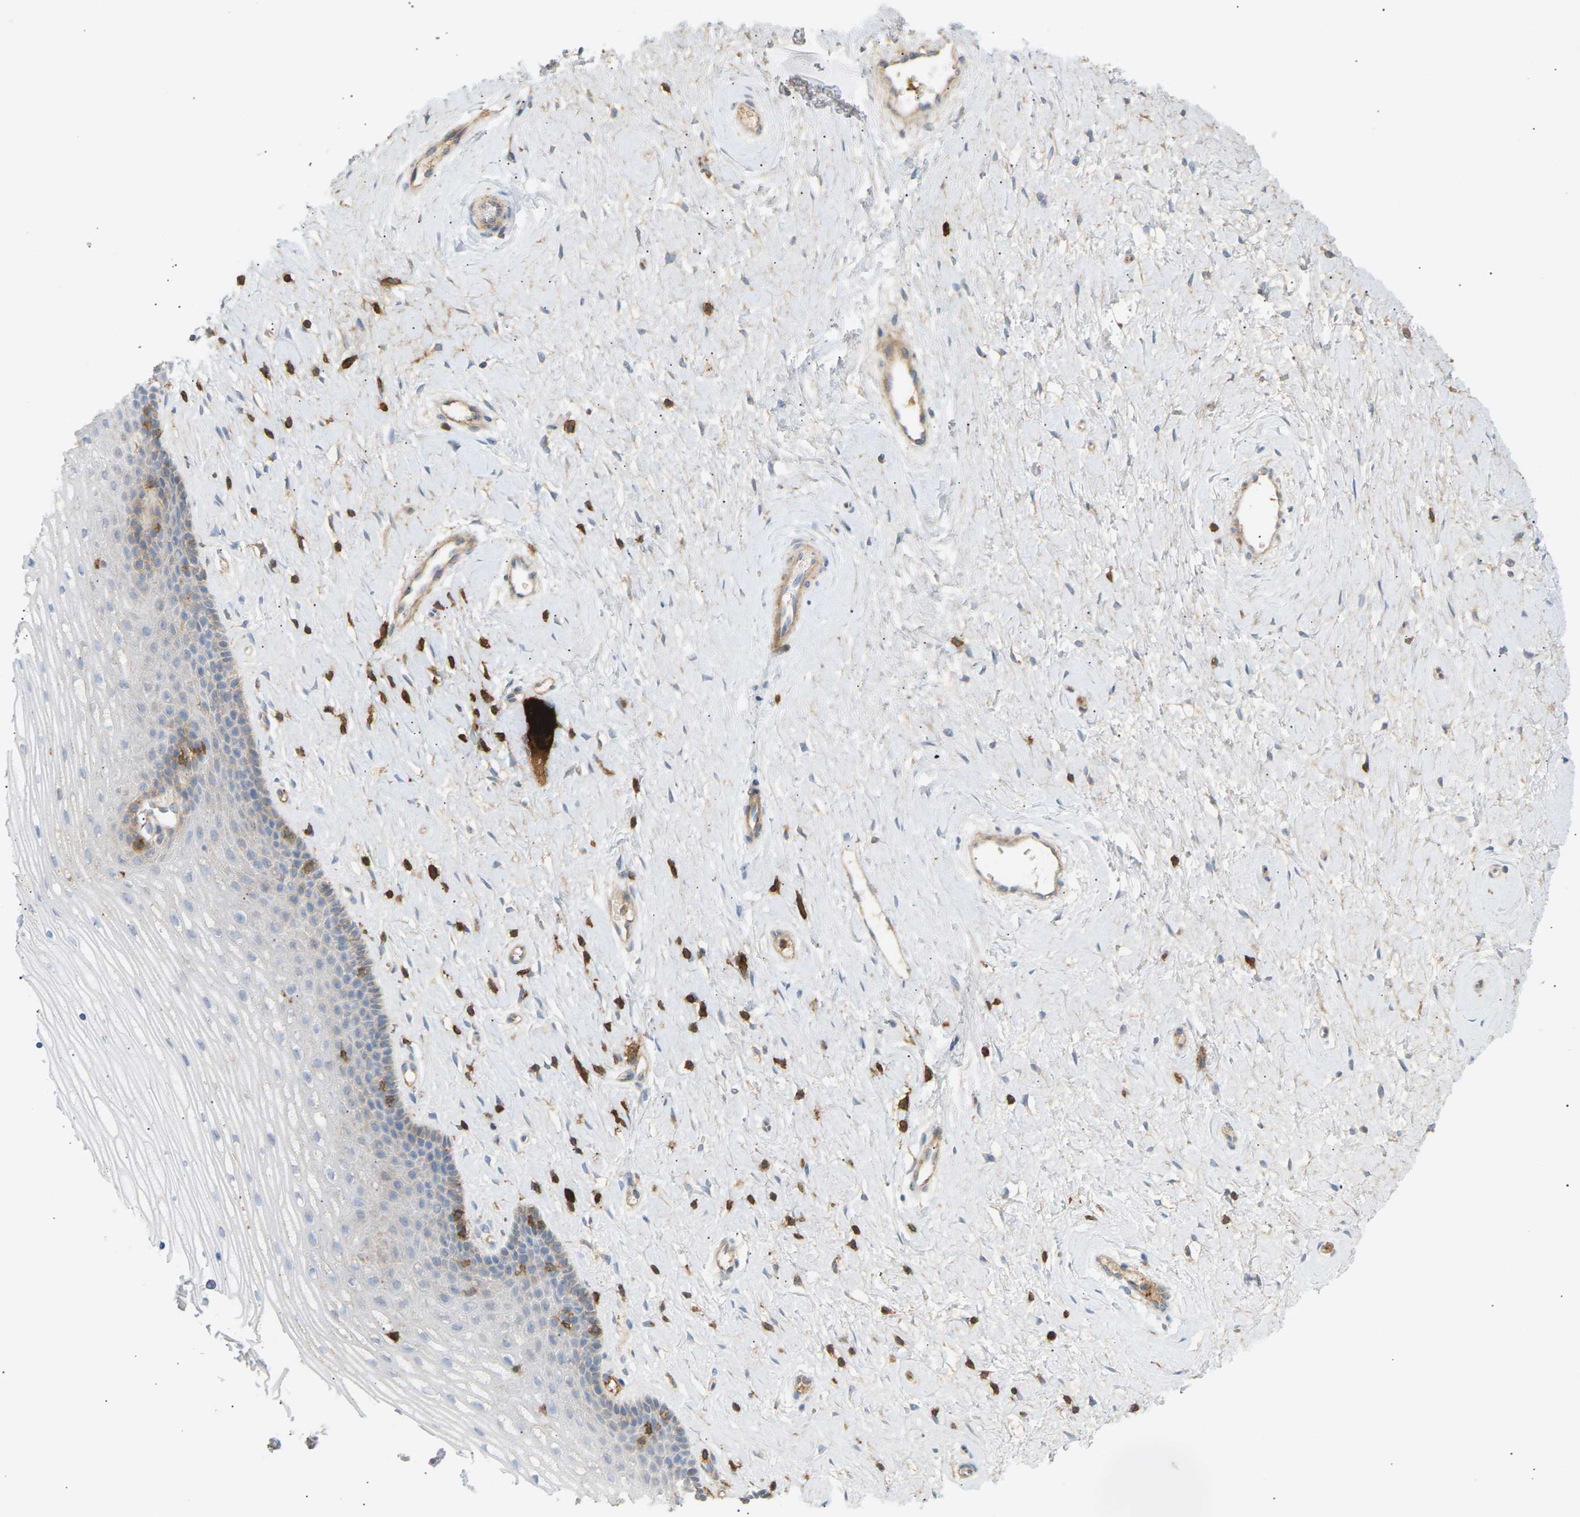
{"staining": {"intensity": "weak", "quantity": "<25%", "location": "cytoplasmic/membranous"}, "tissue": "cervix", "cell_type": "Squamous epithelial cells", "image_type": "normal", "snomed": [{"axis": "morphology", "description": "Normal tissue, NOS"}, {"axis": "topography", "description": "Cervix"}], "caption": "Immunohistochemistry histopathology image of benign human cervix stained for a protein (brown), which shows no expression in squamous epithelial cells.", "gene": "LIME1", "patient": {"sex": "female", "age": 39}}